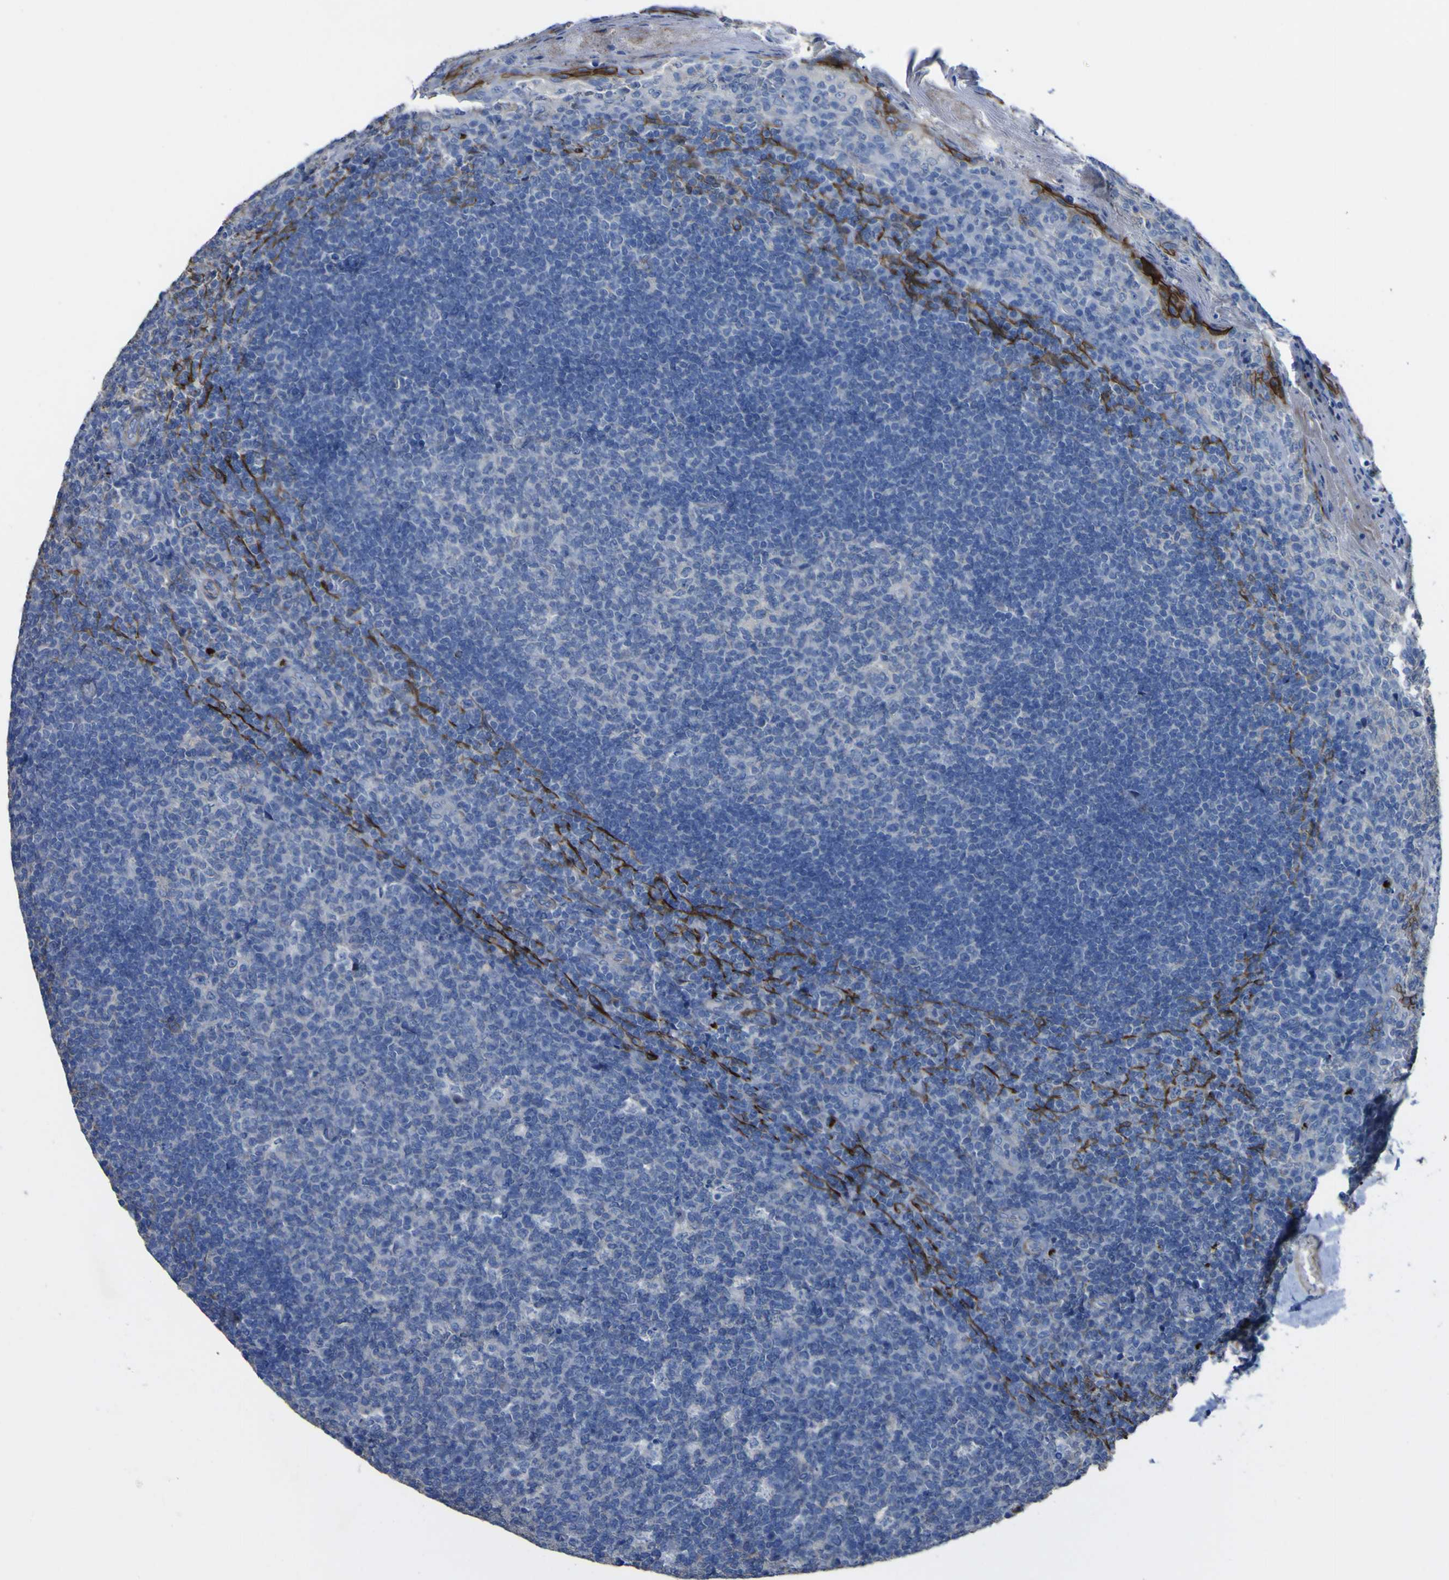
{"staining": {"intensity": "negative", "quantity": "none", "location": "none"}, "tissue": "tonsil", "cell_type": "Germinal center cells", "image_type": "normal", "snomed": [{"axis": "morphology", "description": "Normal tissue, NOS"}, {"axis": "topography", "description": "Tonsil"}], "caption": "Immunohistochemistry of benign tonsil shows no expression in germinal center cells.", "gene": "AGO4", "patient": {"sex": "male", "age": 17}}